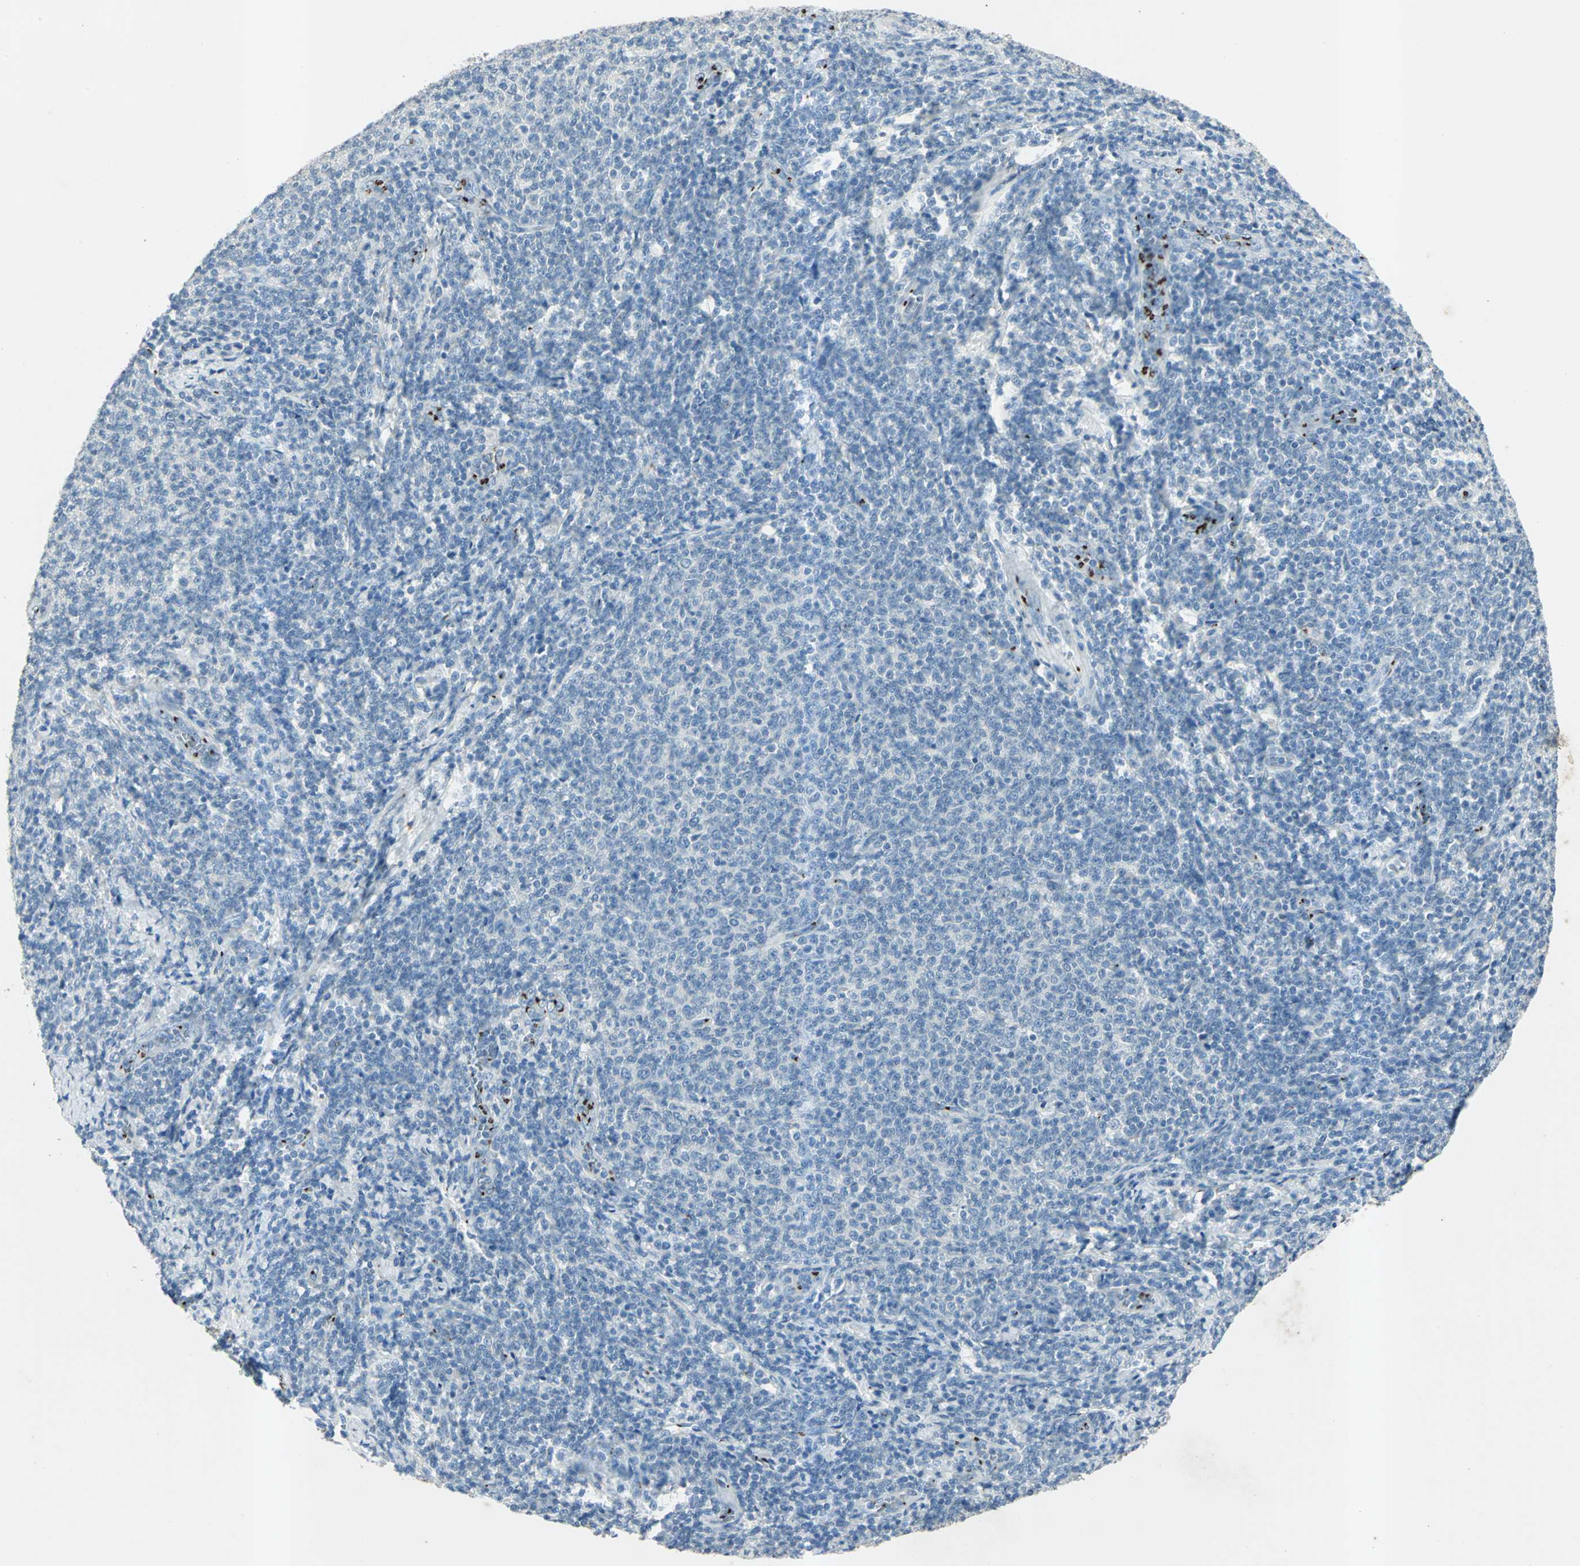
{"staining": {"intensity": "negative", "quantity": "none", "location": "none"}, "tissue": "lymphoma", "cell_type": "Tumor cells", "image_type": "cancer", "snomed": [{"axis": "morphology", "description": "Malignant lymphoma, non-Hodgkin's type, Low grade"}, {"axis": "topography", "description": "Lymph node"}], "caption": "Photomicrograph shows no protein expression in tumor cells of lymphoma tissue.", "gene": "CAMK2B", "patient": {"sex": "male", "age": 66}}